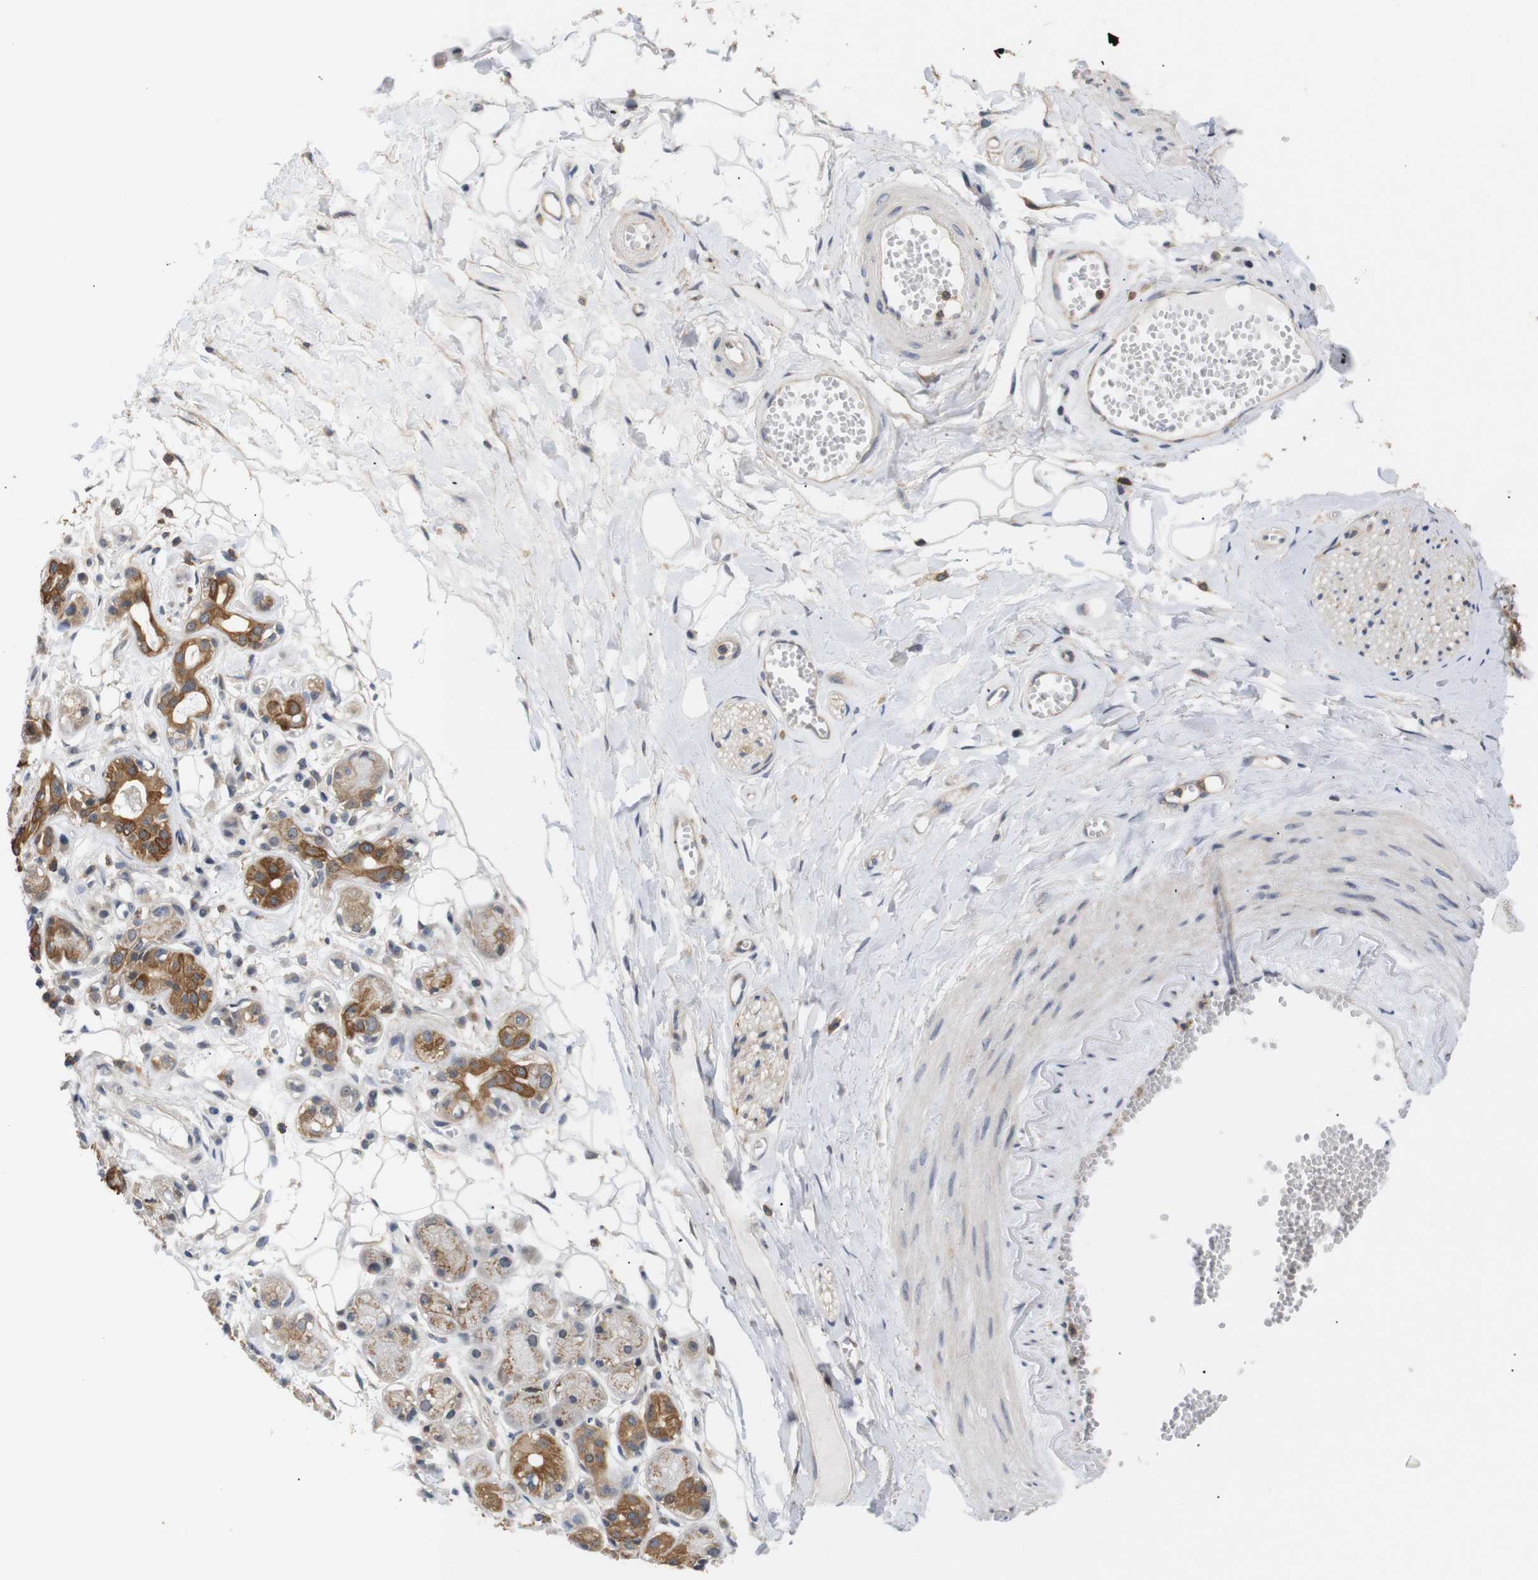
{"staining": {"intensity": "negative", "quantity": "none", "location": "none"}, "tissue": "adipose tissue", "cell_type": "Adipocytes", "image_type": "normal", "snomed": [{"axis": "morphology", "description": "Normal tissue, NOS"}, {"axis": "morphology", "description": "Inflammation, NOS"}, {"axis": "topography", "description": "Salivary gland"}, {"axis": "topography", "description": "Peripheral nerve tissue"}], "caption": "Immunohistochemical staining of normal human adipose tissue reveals no significant positivity in adipocytes. (Stains: DAB immunohistochemistry (IHC) with hematoxylin counter stain, Microscopy: brightfield microscopy at high magnification).", "gene": "BRWD3", "patient": {"sex": "female", "age": 75}}